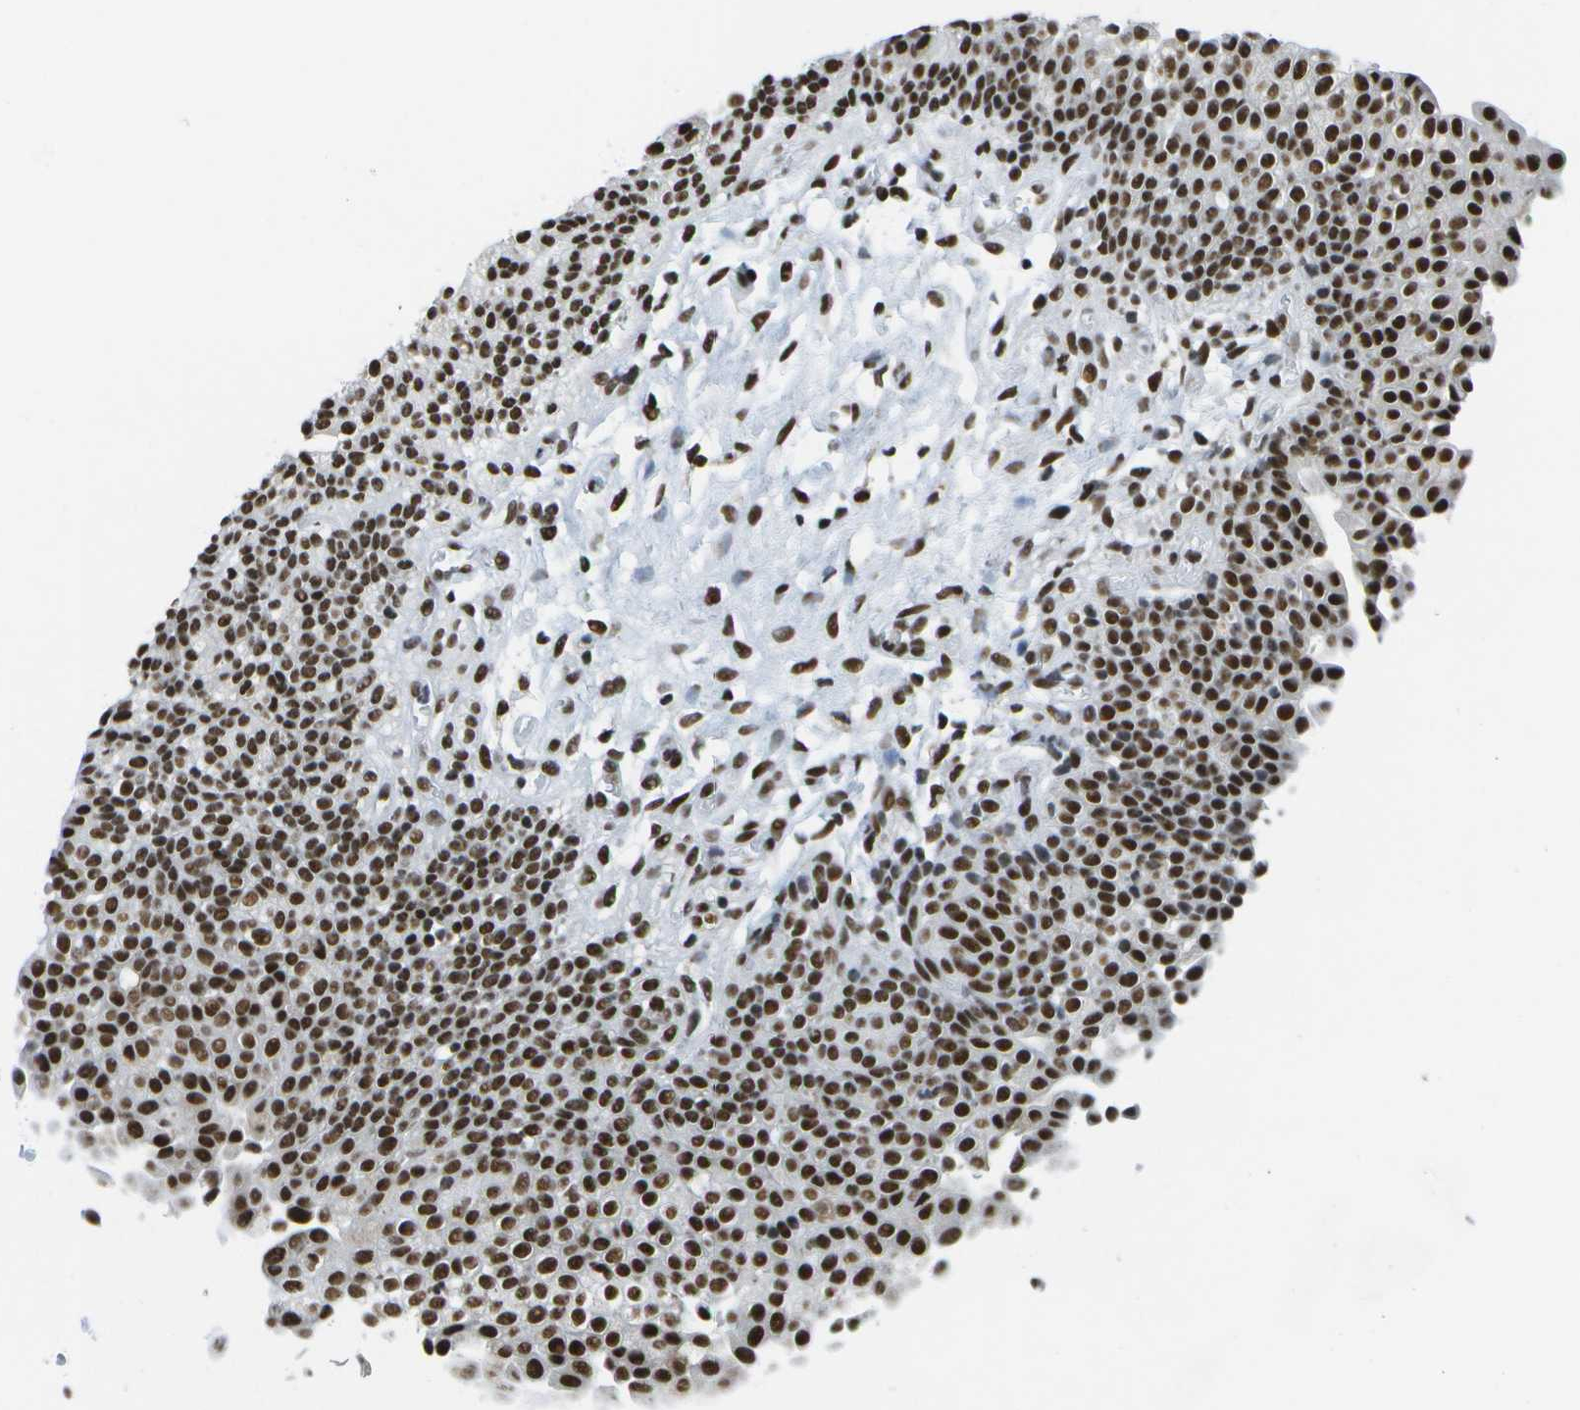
{"staining": {"intensity": "strong", "quantity": ">75%", "location": "nuclear"}, "tissue": "urinary bladder", "cell_type": "Urothelial cells", "image_type": "normal", "snomed": [{"axis": "morphology", "description": "Normal tissue, NOS"}, {"axis": "topography", "description": "Urinary bladder"}], "caption": "Urinary bladder stained with a brown dye shows strong nuclear positive positivity in approximately >75% of urothelial cells.", "gene": "NSRP1", "patient": {"sex": "male", "age": 55}}